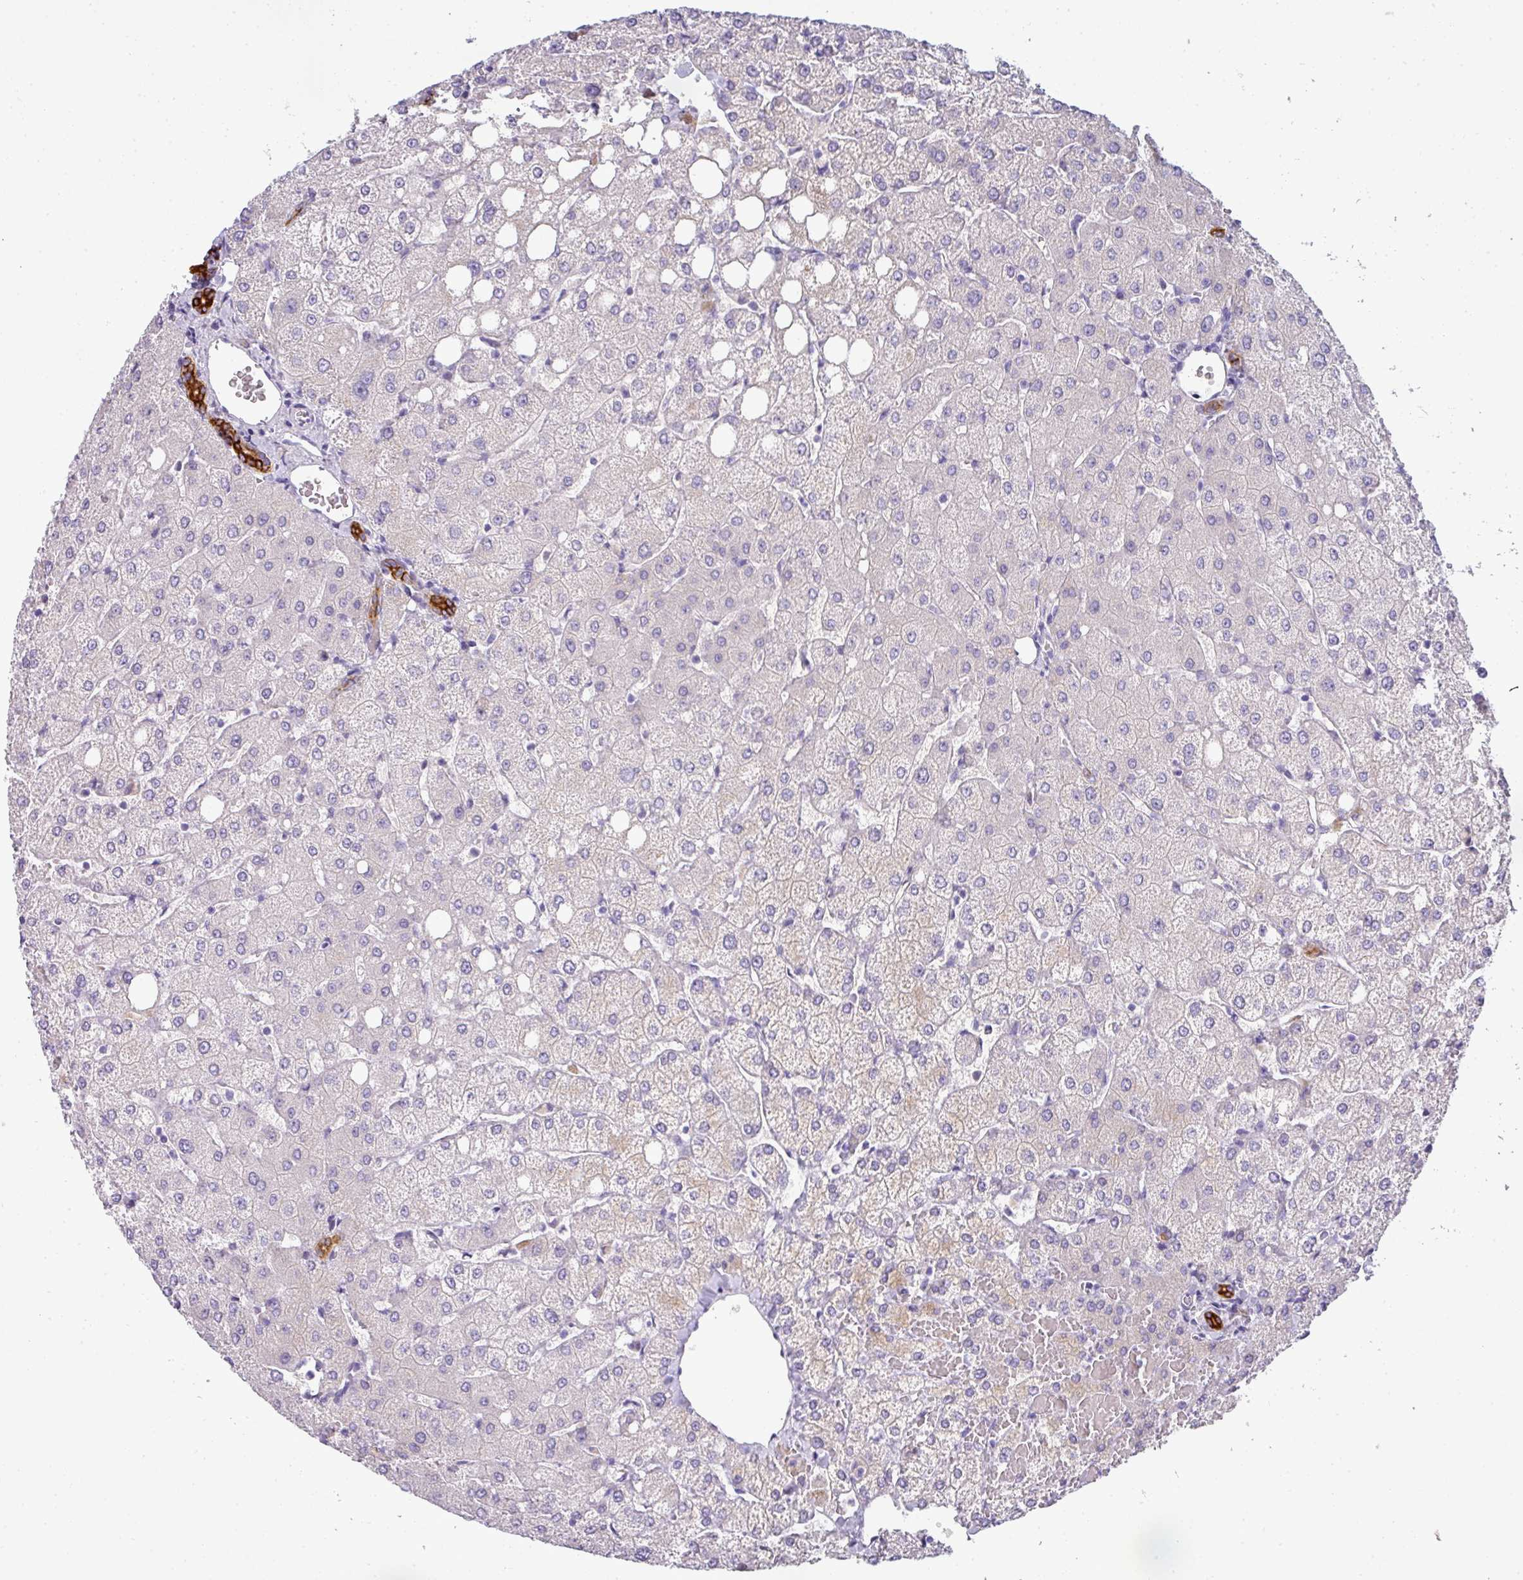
{"staining": {"intensity": "strong", "quantity": ">75%", "location": "cytoplasmic/membranous"}, "tissue": "liver", "cell_type": "Cholangiocytes", "image_type": "normal", "snomed": [{"axis": "morphology", "description": "Normal tissue, NOS"}, {"axis": "topography", "description": "Liver"}], "caption": "IHC staining of unremarkable liver, which reveals high levels of strong cytoplasmic/membranous staining in approximately >75% of cholangiocytes indicating strong cytoplasmic/membranous protein expression. The staining was performed using DAB (3,3'-diaminobenzidine) (brown) for protein detection and nuclei were counterstained in hematoxylin (blue).", "gene": "ASXL3", "patient": {"sex": "female", "age": 54}}